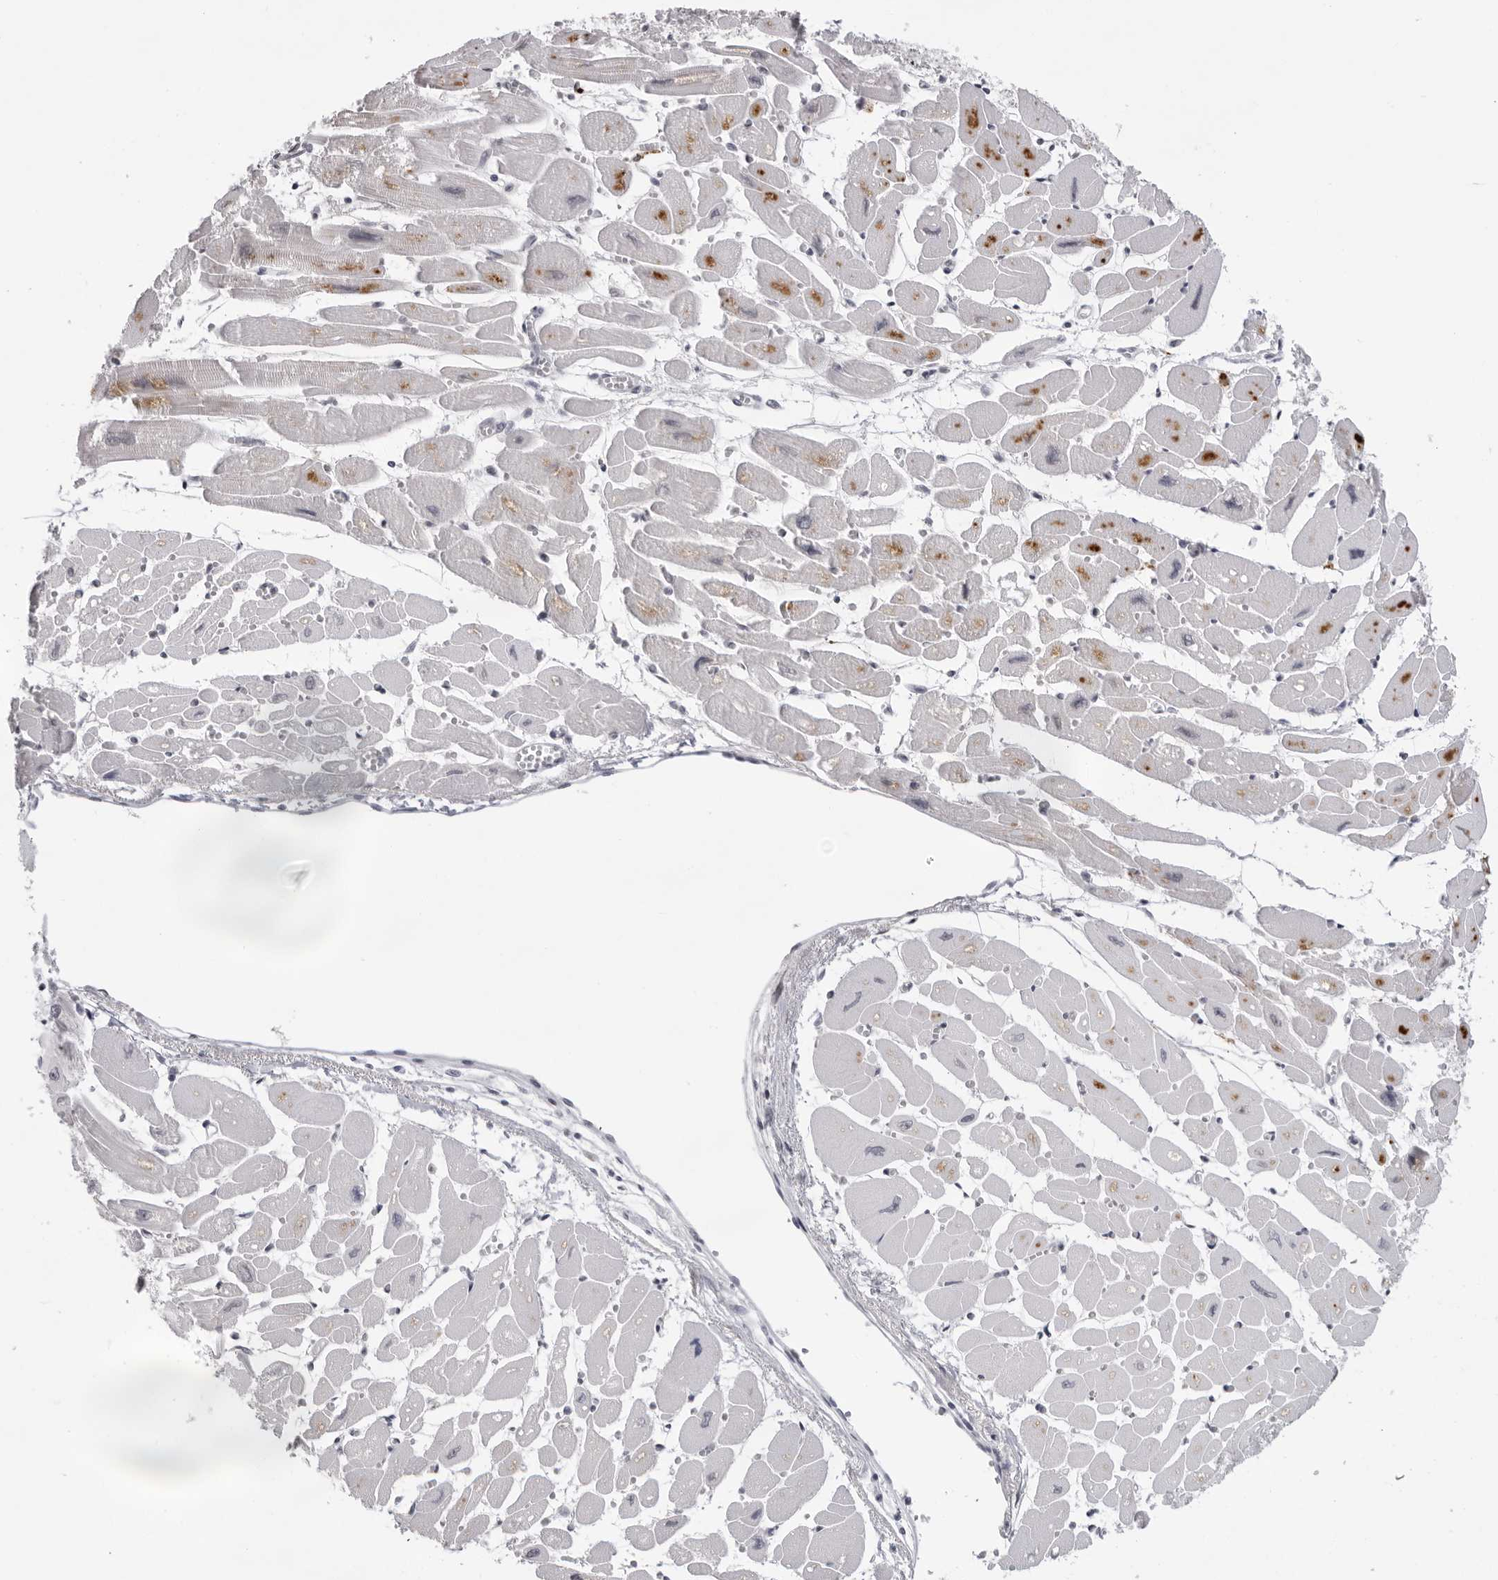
{"staining": {"intensity": "moderate", "quantity": "25%-75%", "location": "cytoplasmic/membranous"}, "tissue": "heart muscle", "cell_type": "Cardiomyocytes", "image_type": "normal", "snomed": [{"axis": "morphology", "description": "Normal tissue, NOS"}, {"axis": "topography", "description": "Heart"}], "caption": "A photomicrograph of human heart muscle stained for a protein shows moderate cytoplasmic/membranous brown staining in cardiomyocytes.", "gene": "EXOSC10", "patient": {"sex": "female", "age": 54}}